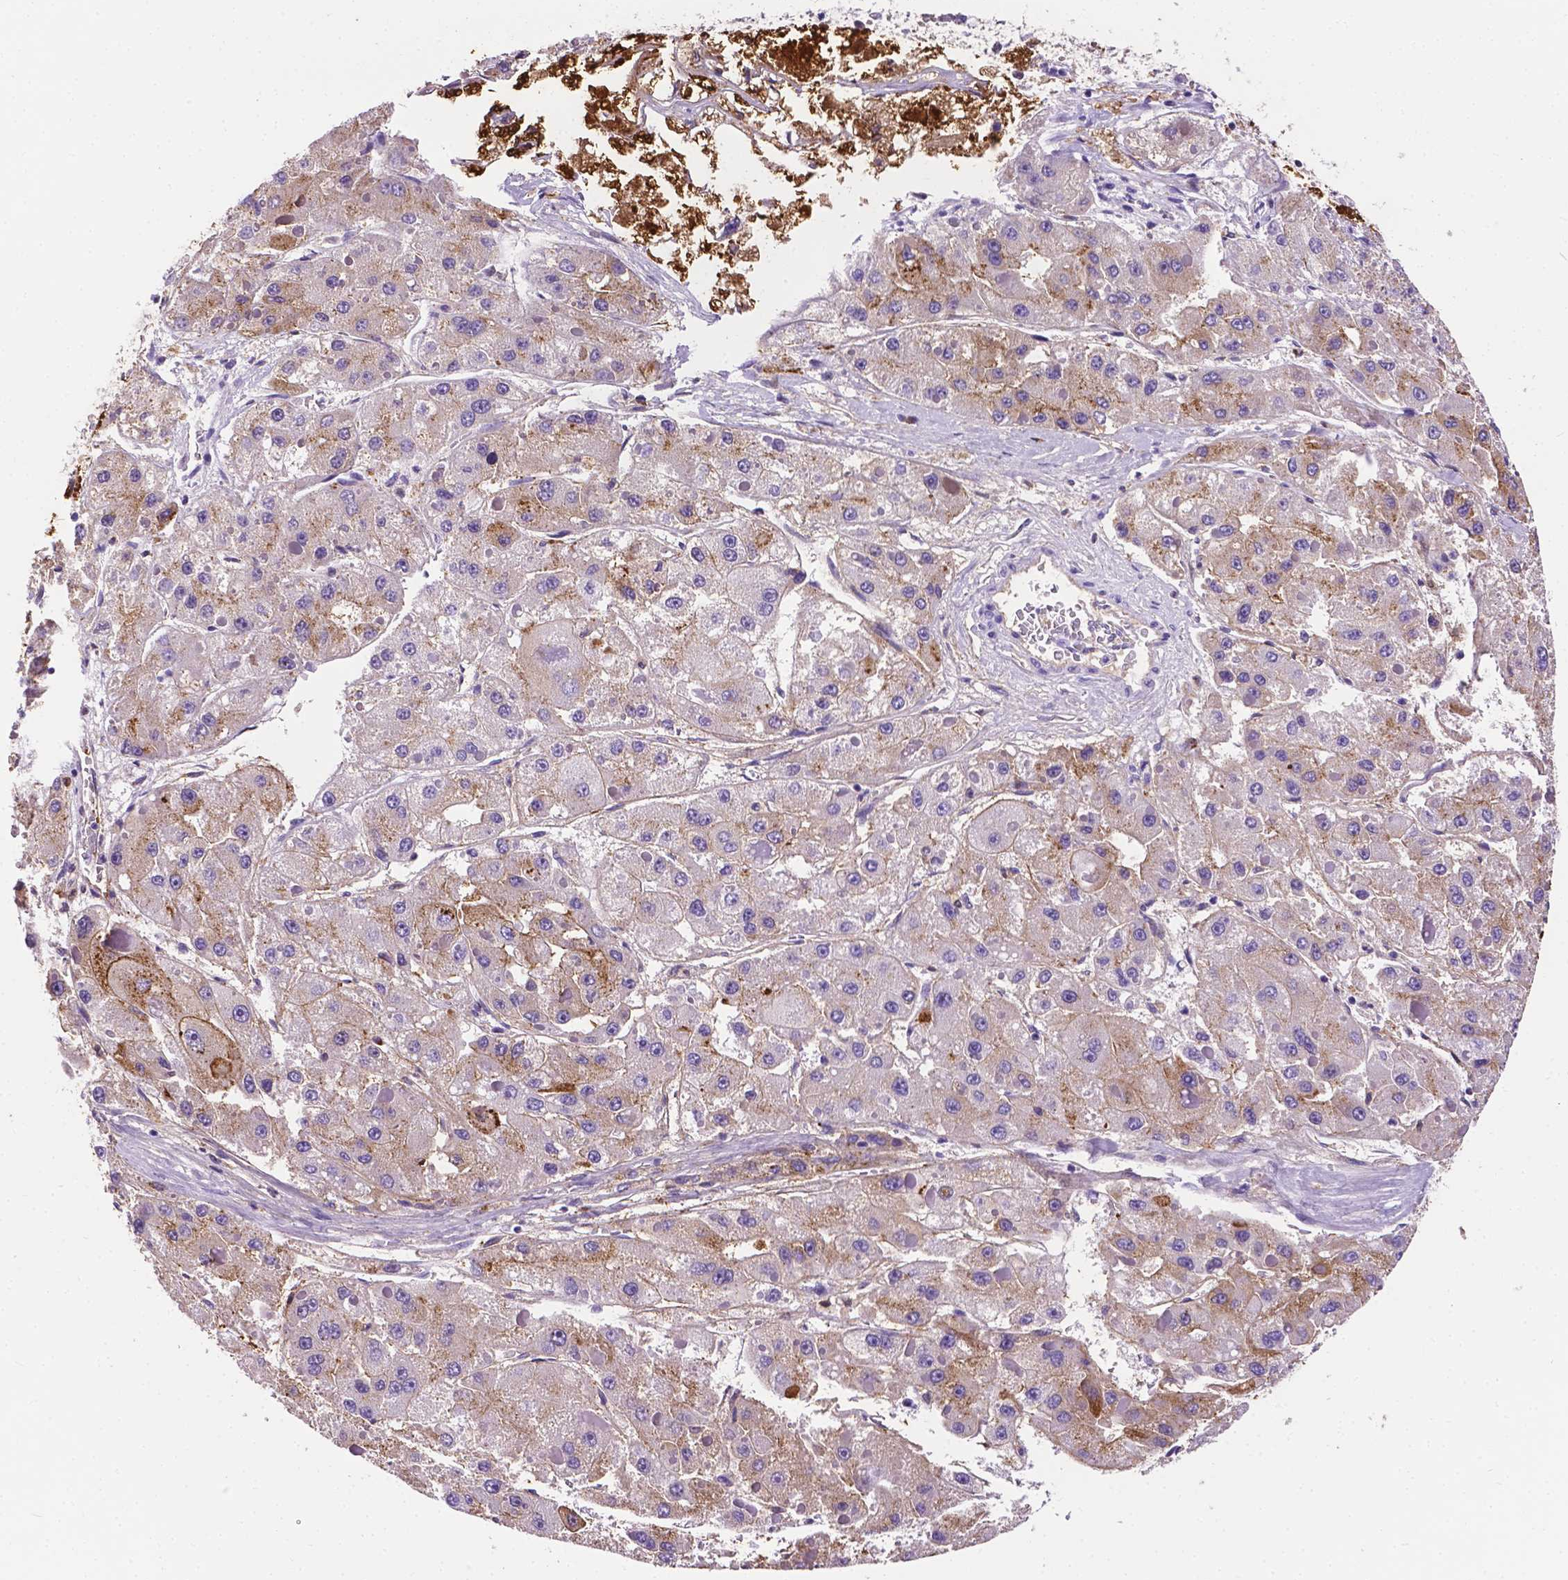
{"staining": {"intensity": "moderate", "quantity": "<25%", "location": "cytoplasmic/membranous"}, "tissue": "liver cancer", "cell_type": "Tumor cells", "image_type": "cancer", "snomed": [{"axis": "morphology", "description": "Carcinoma, Hepatocellular, NOS"}, {"axis": "topography", "description": "Liver"}], "caption": "Immunohistochemistry micrograph of human hepatocellular carcinoma (liver) stained for a protein (brown), which shows low levels of moderate cytoplasmic/membranous positivity in about <25% of tumor cells.", "gene": "APOE", "patient": {"sex": "female", "age": 73}}